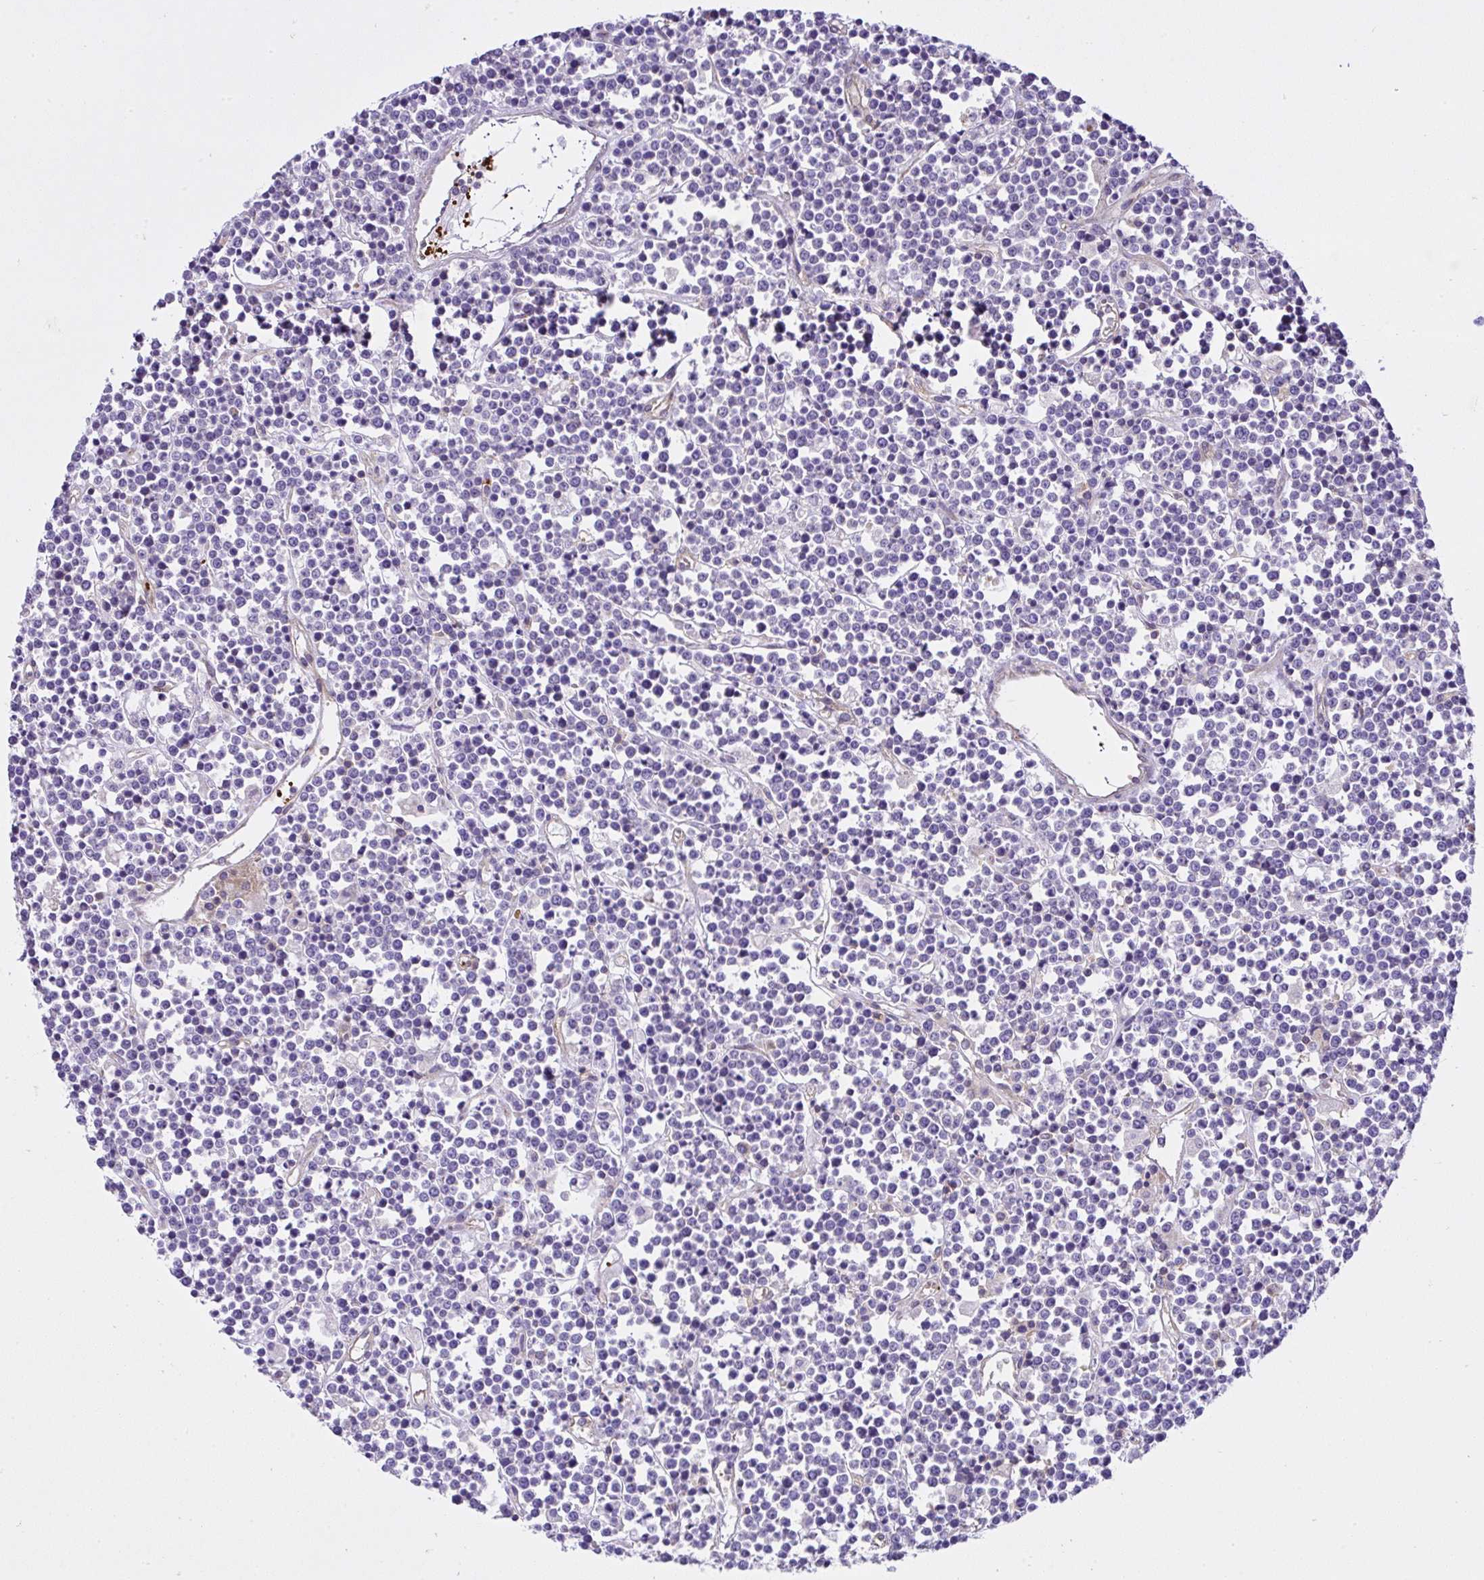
{"staining": {"intensity": "negative", "quantity": "none", "location": "none"}, "tissue": "lymphoma", "cell_type": "Tumor cells", "image_type": "cancer", "snomed": [{"axis": "morphology", "description": "Malignant lymphoma, non-Hodgkin's type, High grade"}, {"axis": "topography", "description": "Ovary"}], "caption": "Tumor cells show no significant protein staining in high-grade malignant lymphoma, non-Hodgkin's type.", "gene": "CCDC142", "patient": {"sex": "female", "age": 56}}